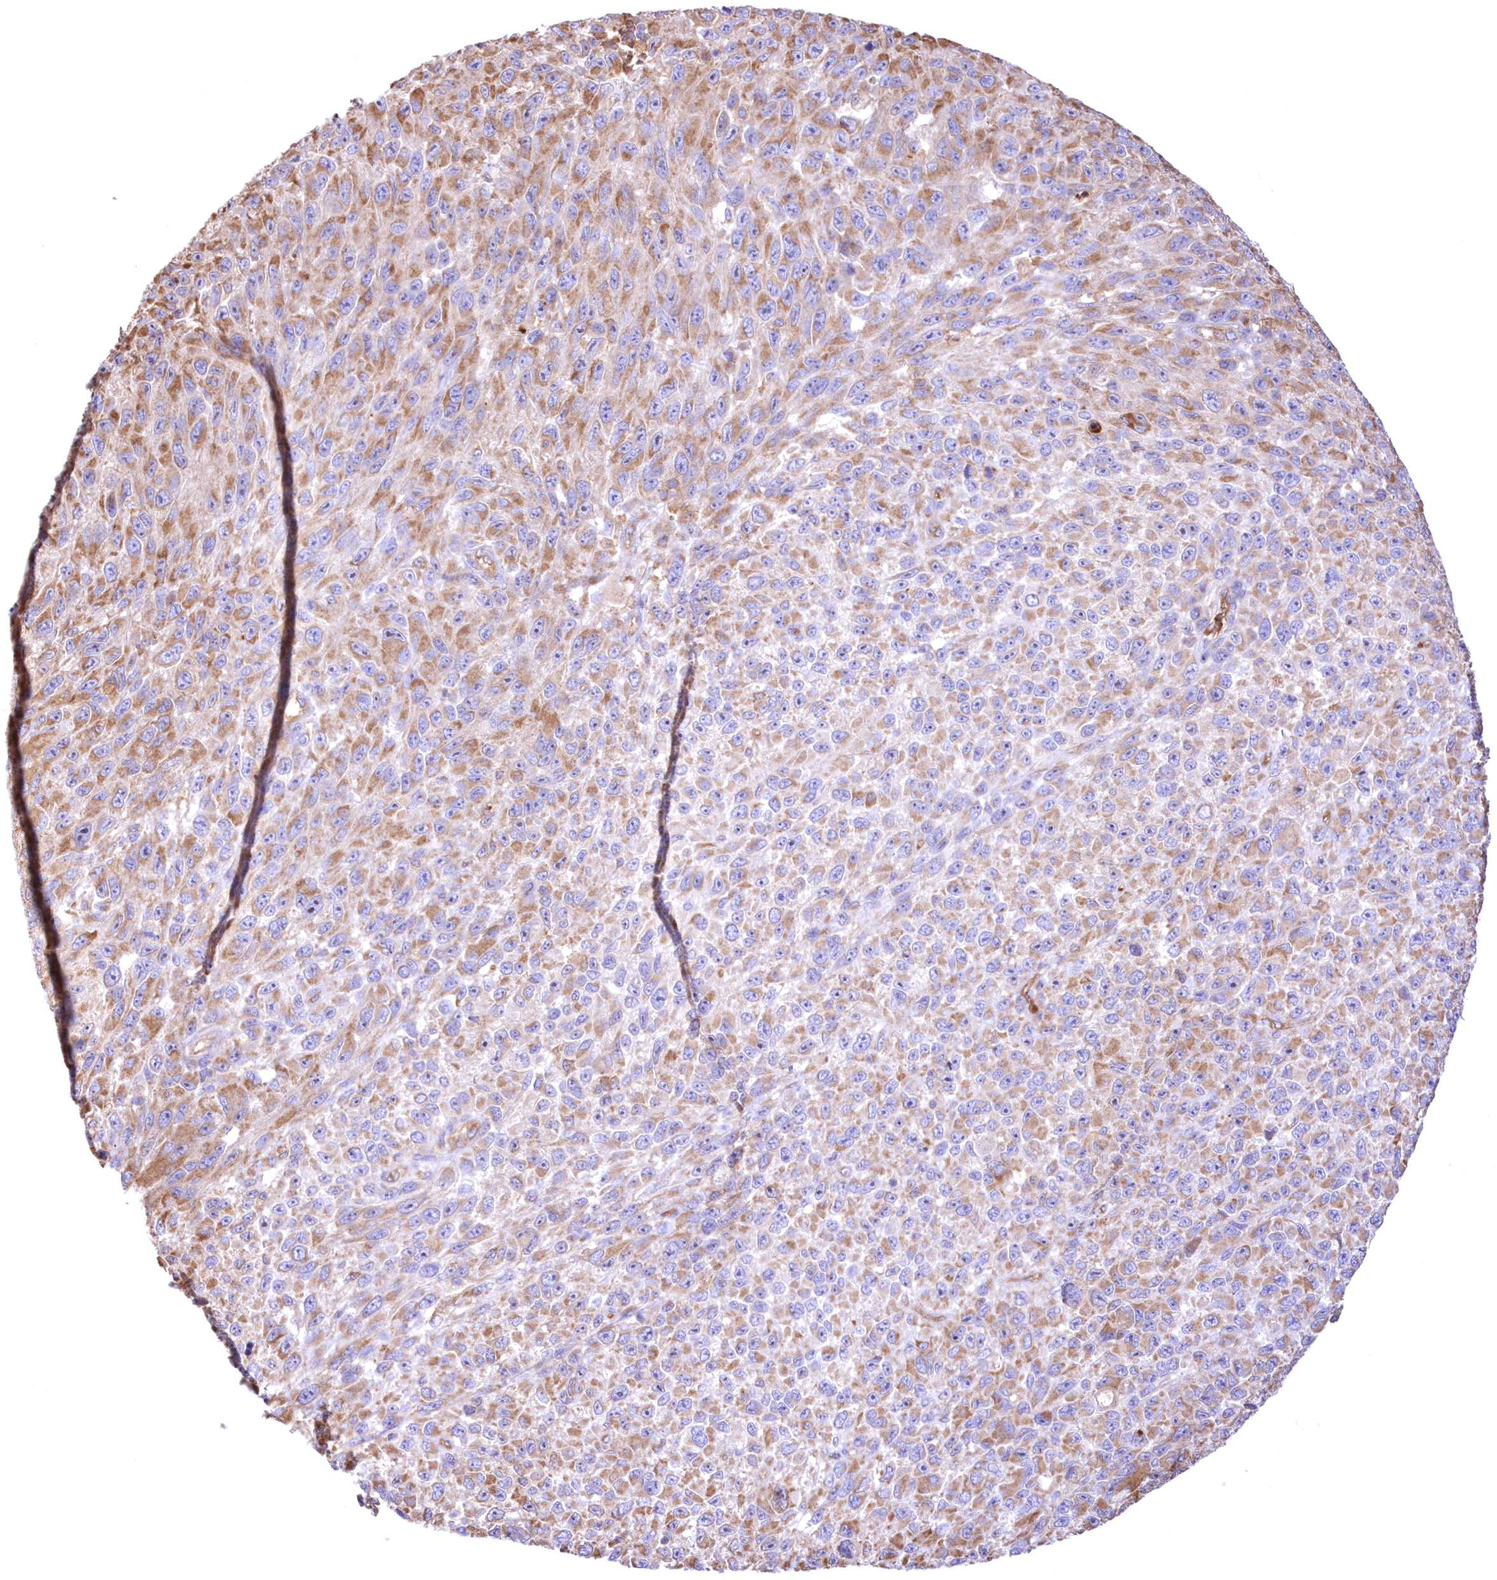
{"staining": {"intensity": "moderate", "quantity": "25%-75%", "location": "cytoplasmic/membranous"}, "tissue": "melanoma", "cell_type": "Tumor cells", "image_type": "cancer", "snomed": [{"axis": "morphology", "description": "Malignant melanoma, NOS"}, {"axis": "topography", "description": "Skin"}], "caption": "A brown stain shows moderate cytoplasmic/membranous positivity of a protein in melanoma tumor cells. The staining was performed using DAB, with brown indicating positive protein expression. Nuclei are stained blue with hematoxylin.", "gene": "FCHO2", "patient": {"sex": "female", "age": 96}}